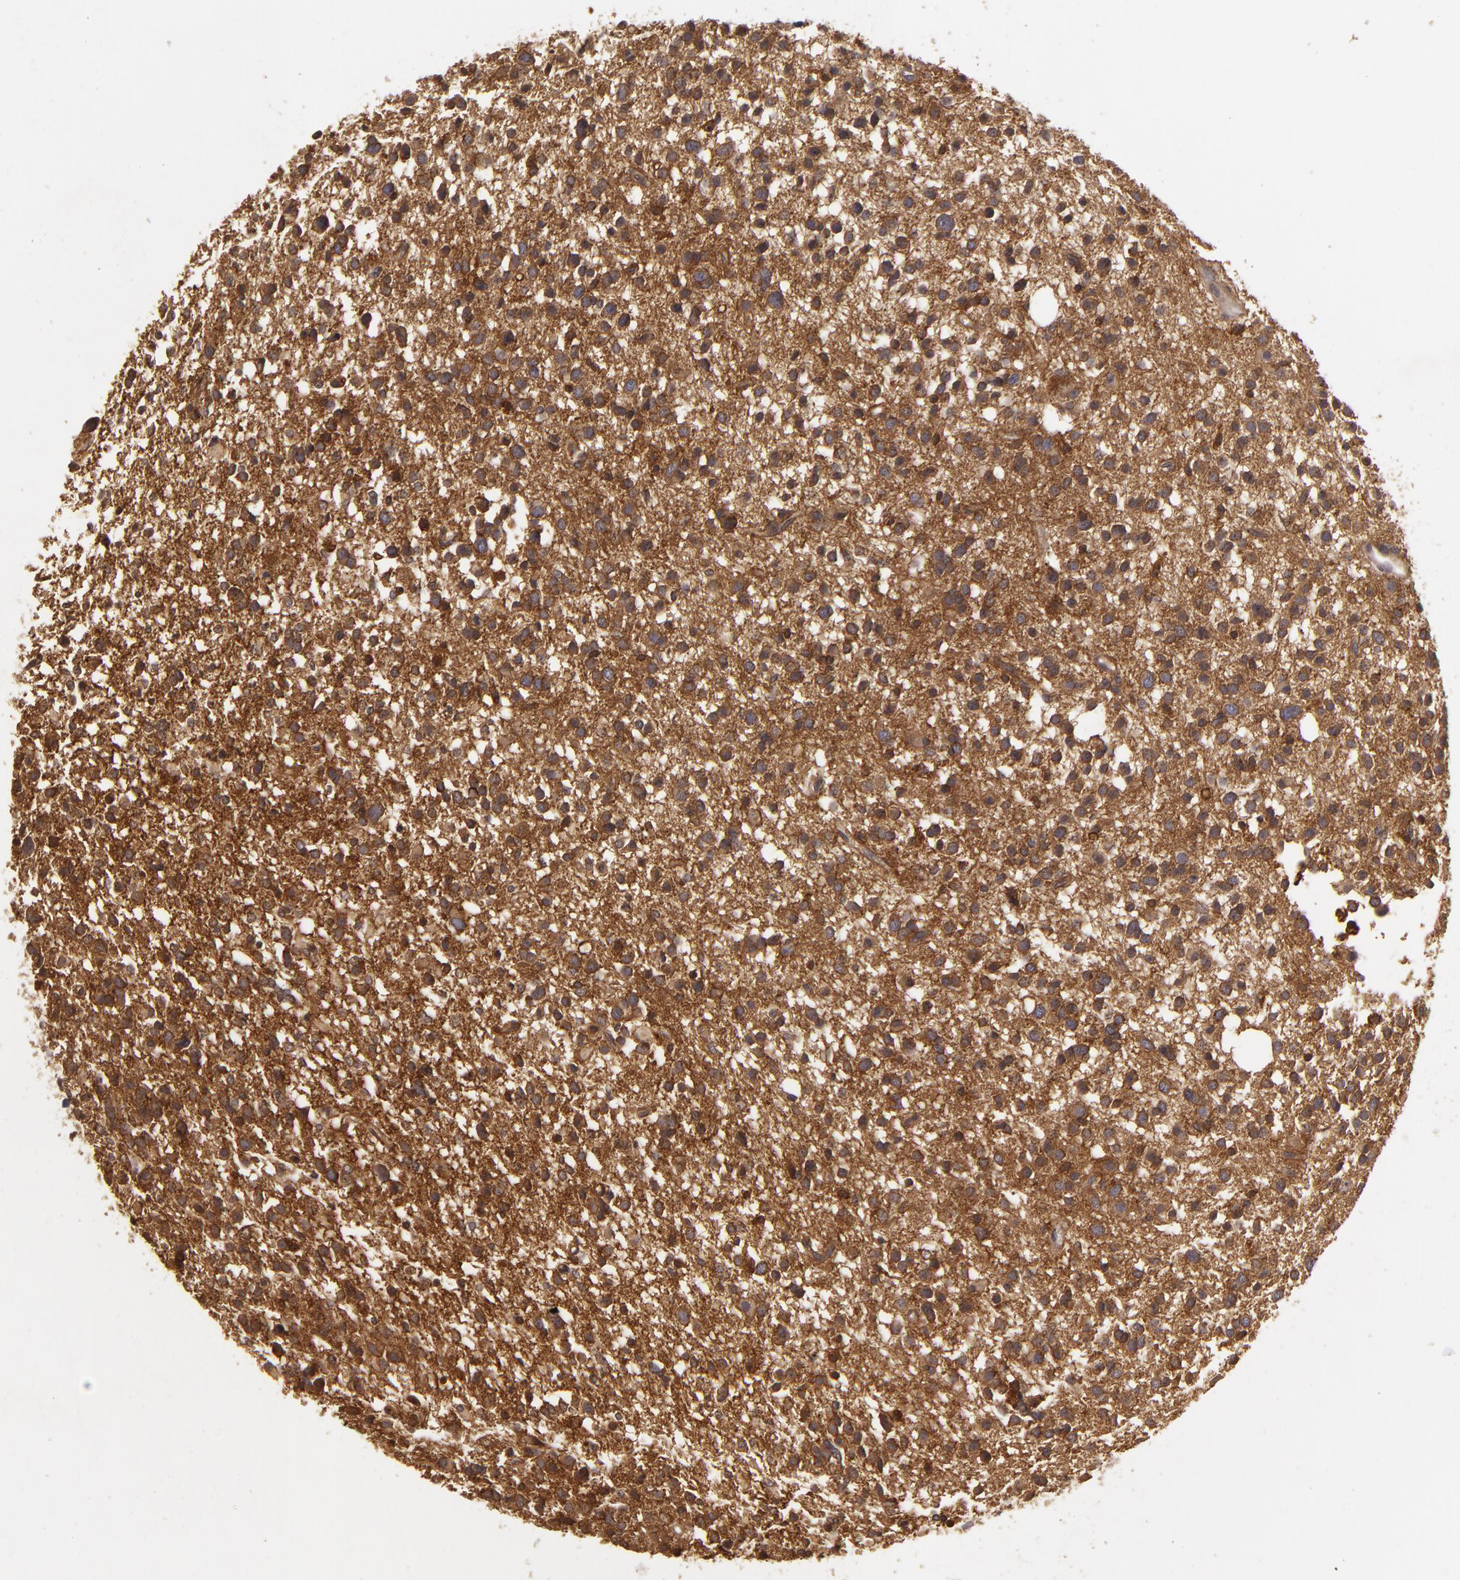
{"staining": {"intensity": "strong", "quantity": ">75%", "location": "cytoplasmic/membranous"}, "tissue": "glioma", "cell_type": "Tumor cells", "image_type": "cancer", "snomed": [{"axis": "morphology", "description": "Glioma, malignant, Low grade"}, {"axis": "topography", "description": "Brain"}], "caption": "Tumor cells reveal strong cytoplasmic/membranous staining in approximately >75% of cells in glioma. The staining was performed using DAB, with brown indicating positive protein expression. Nuclei are stained blue with hematoxylin.", "gene": "HRAS", "patient": {"sex": "female", "age": 36}}